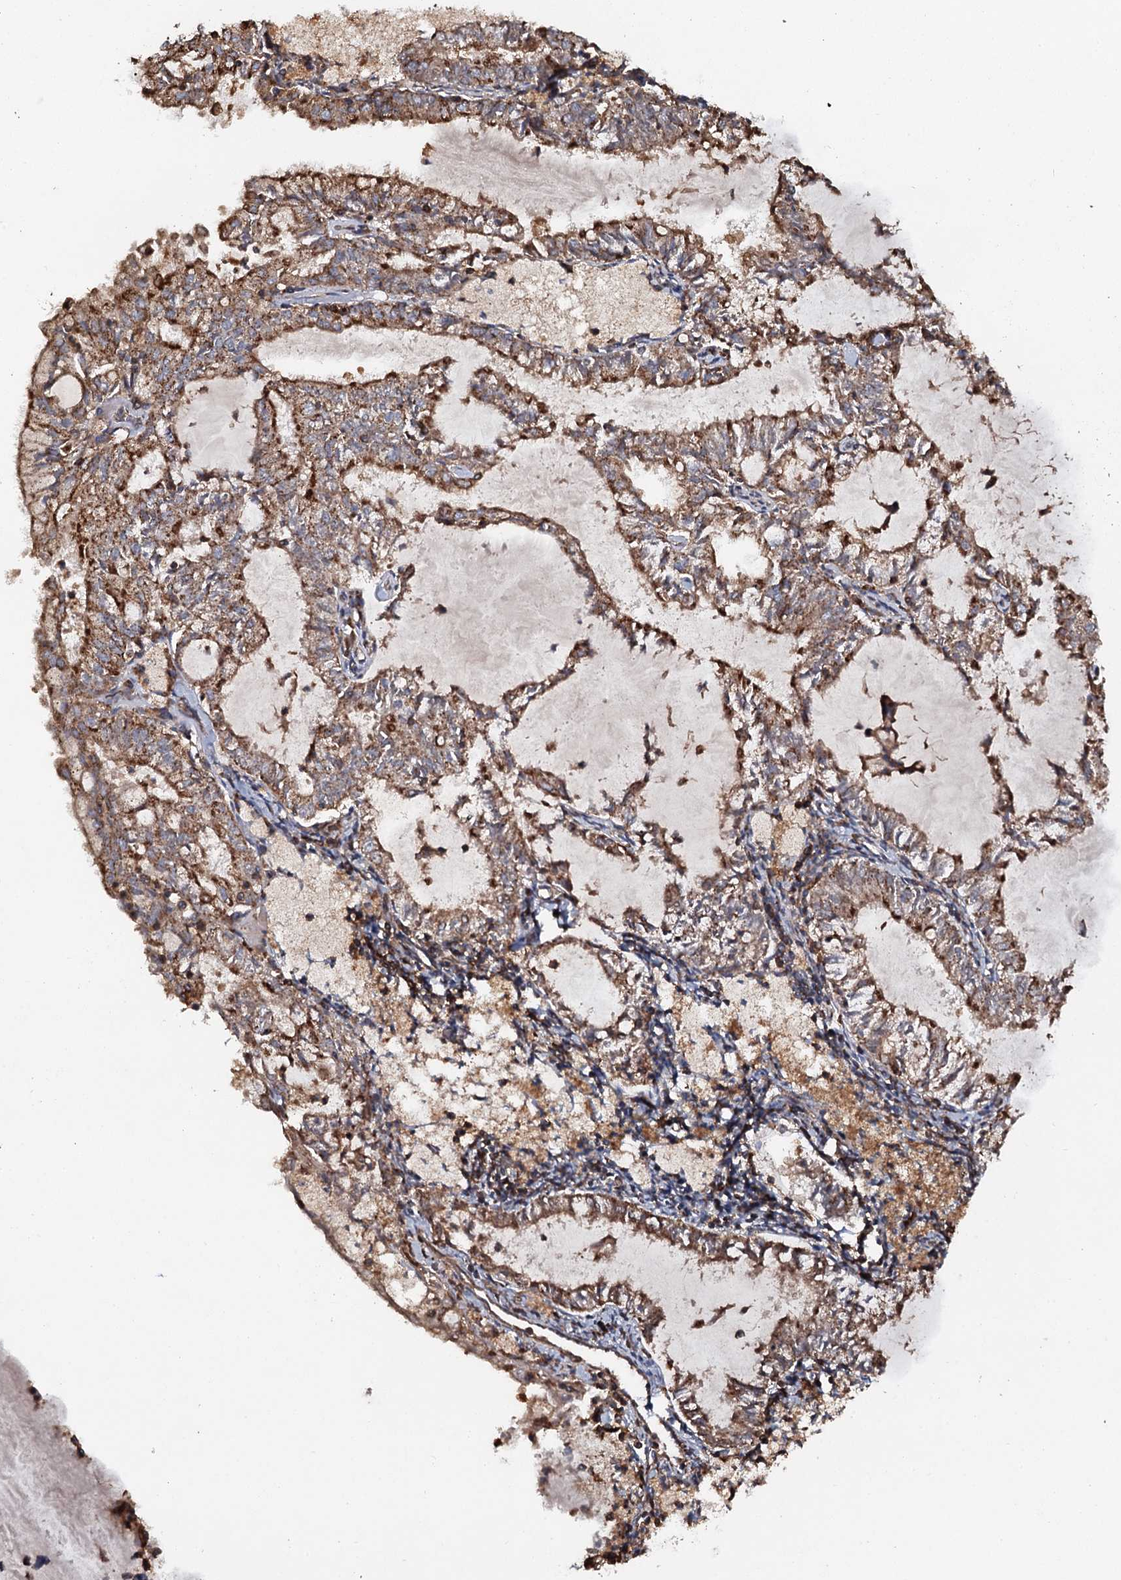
{"staining": {"intensity": "moderate", "quantity": ">75%", "location": "cytoplasmic/membranous"}, "tissue": "endometrial cancer", "cell_type": "Tumor cells", "image_type": "cancer", "snomed": [{"axis": "morphology", "description": "Adenocarcinoma, NOS"}, {"axis": "topography", "description": "Endometrium"}], "caption": "Brown immunohistochemical staining in human endometrial adenocarcinoma exhibits moderate cytoplasmic/membranous expression in about >75% of tumor cells. Using DAB (brown) and hematoxylin (blue) stains, captured at high magnification using brightfield microscopy.", "gene": "VWA8", "patient": {"sex": "female", "age": 57}}